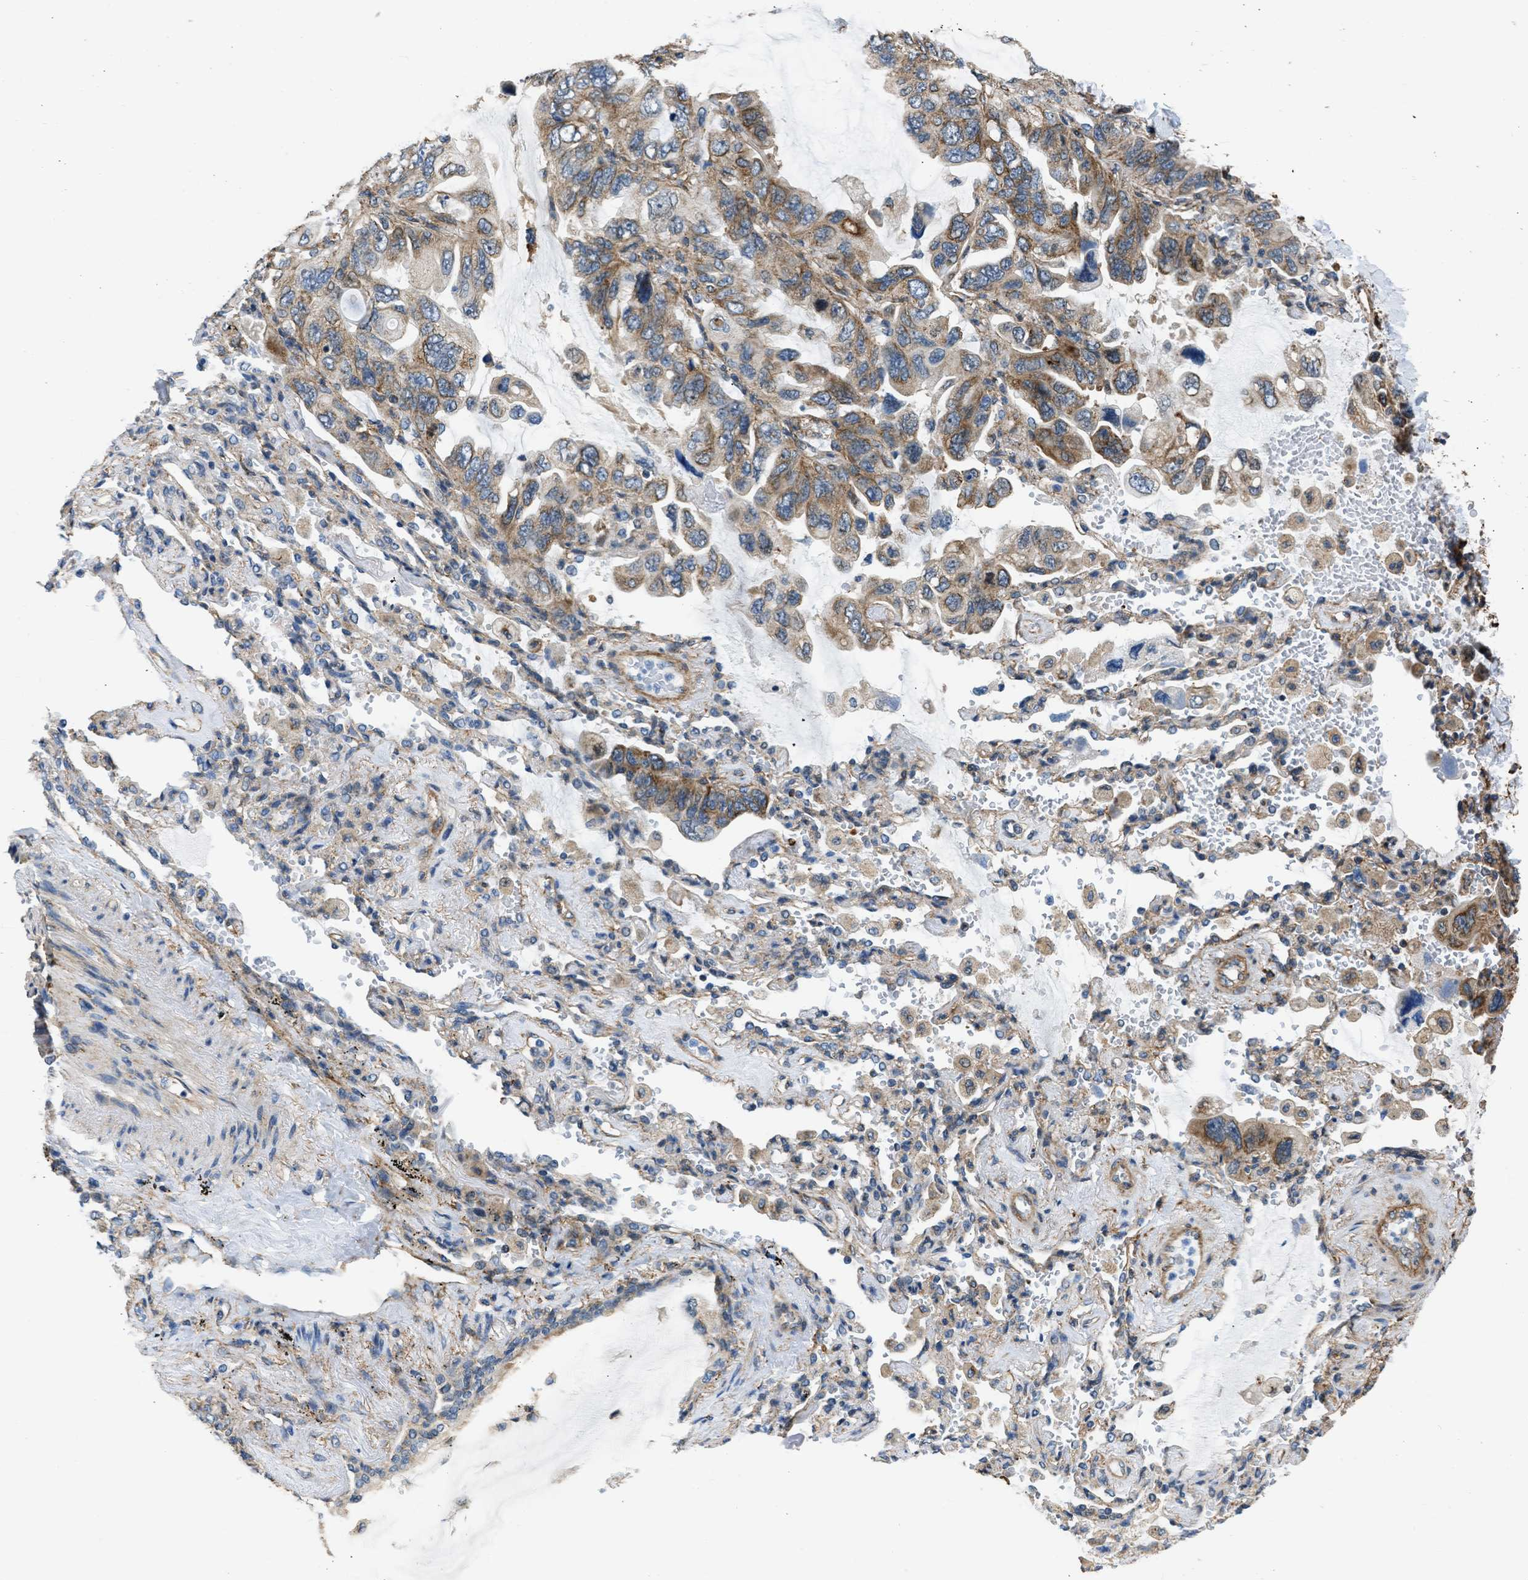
{"staining": {"intensity": "moderate", "quantity": ">75%", "location": "cytoplasmic/membranous"}, "tissue": "lung cancer", "cell_type": "Tumor cells", "image_type": "cancer", "snomed": [{"axis": "morphology", "description": "Squamous cell carcinoma, NOS"}, {"axis": "topography", "description": "Lung"}], "caption": "IHC micrograph of neoplastic tissue: human lung cancer (squamous cell carcinoma) stained using immunohistochemistry (IHC) demonstrates medium levels of moderate protein expression localized specifically in the cytoplasmic/membranous of tumor cells, appearing as a cytoplasmic/membranous brown color.", "gene": "SEPTIN2", "patient": {"sex": "female", "age": 73}}